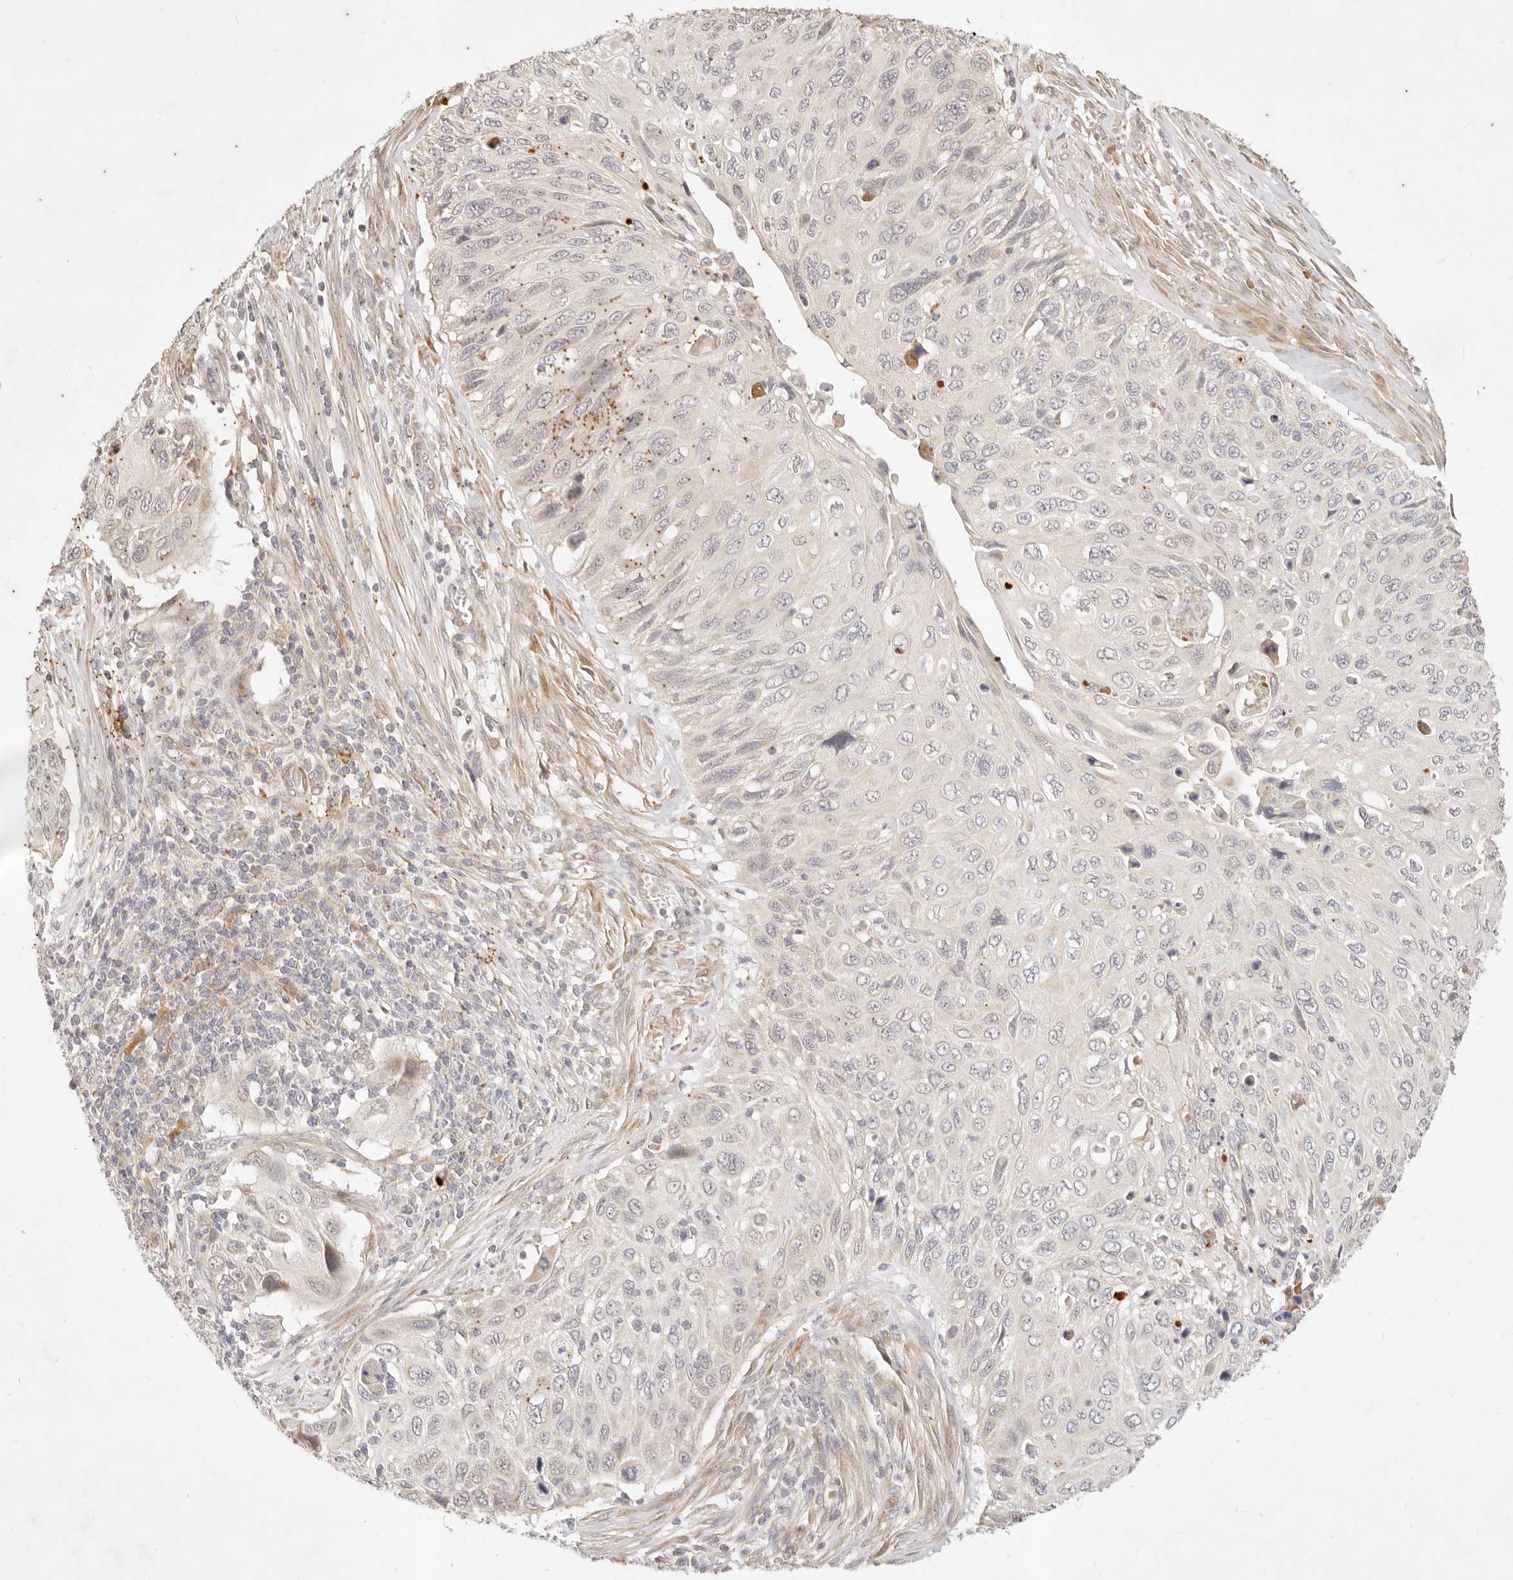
{"staining": {"intensity": "negative", "quantity": "none", "location": "none"}, "tissue": "cervical cancer", "cell_type": "Tumor cells", "image_type": "cancer", "snomed": [{"axis": "morphology", "description": "Squamous cell carcinoma, NOS"}, {"axis": "topography", "description": "Cervix"}], "caption": "Immunohistochemical staining of cervical squamous cell carcinoma demonstrates no significant positivity in tumor cells.", "gene": "RUBCNL", "patient": {"sex": "female", "age": 70}}